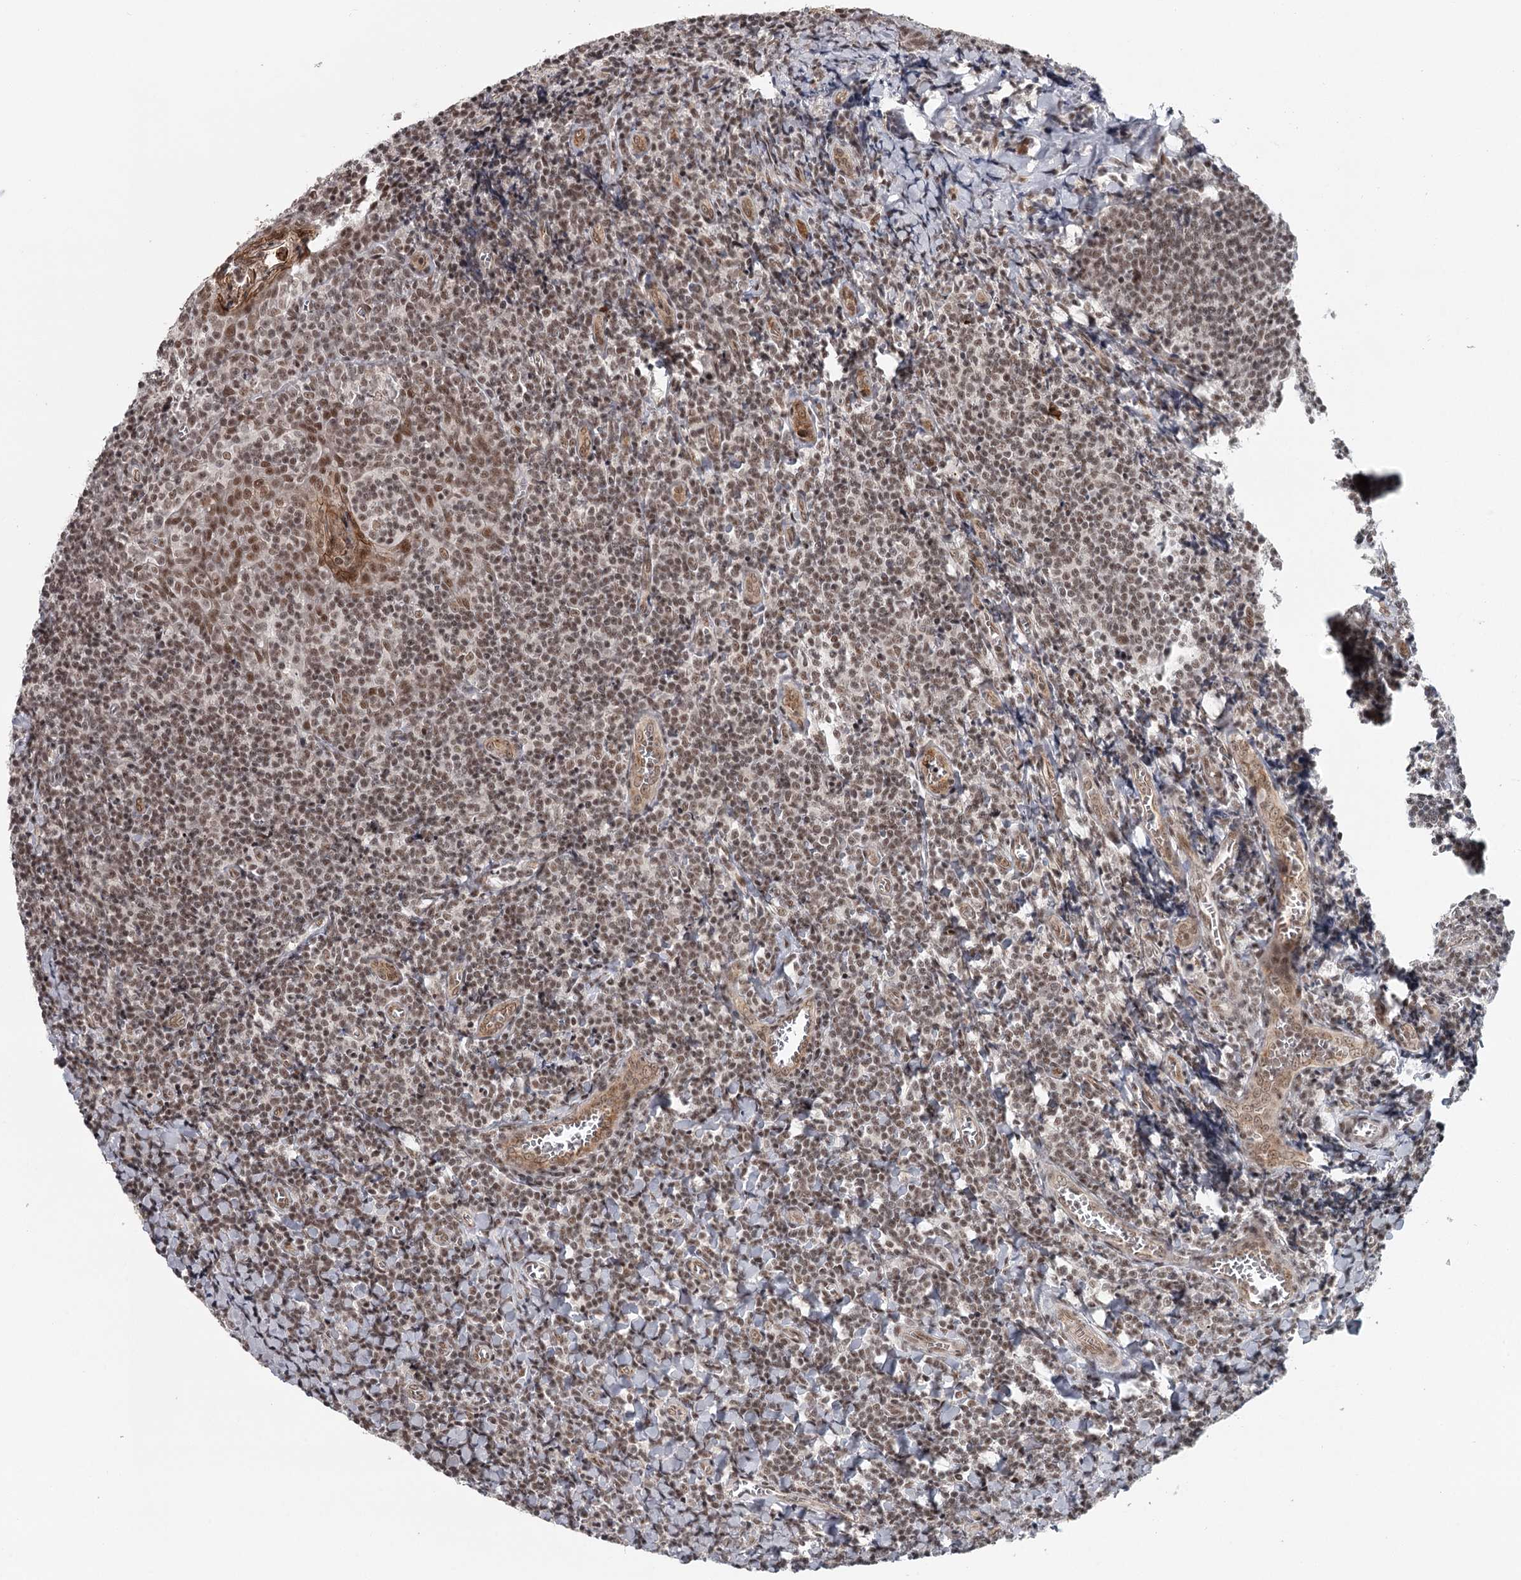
{"staining": {"intensity": "weak", "quantity": ">75%", "location": "nuclear"}, "tissue": "tonsil", "cell_type": "Germinal center cells", "image_type": "normal", "snomed": [{"axis": "morphology", "description": "Normal tissue, NOS"}, {"axis": "topography", "description": "Tonsil"}], "caption": "IHC of normal human tonsil demonstrates low levels of weak nuclear positivity in approximately >75% of germinal center cells.", "gene": "FAM13C", "patient": {"sex": "male", "age": 27}}